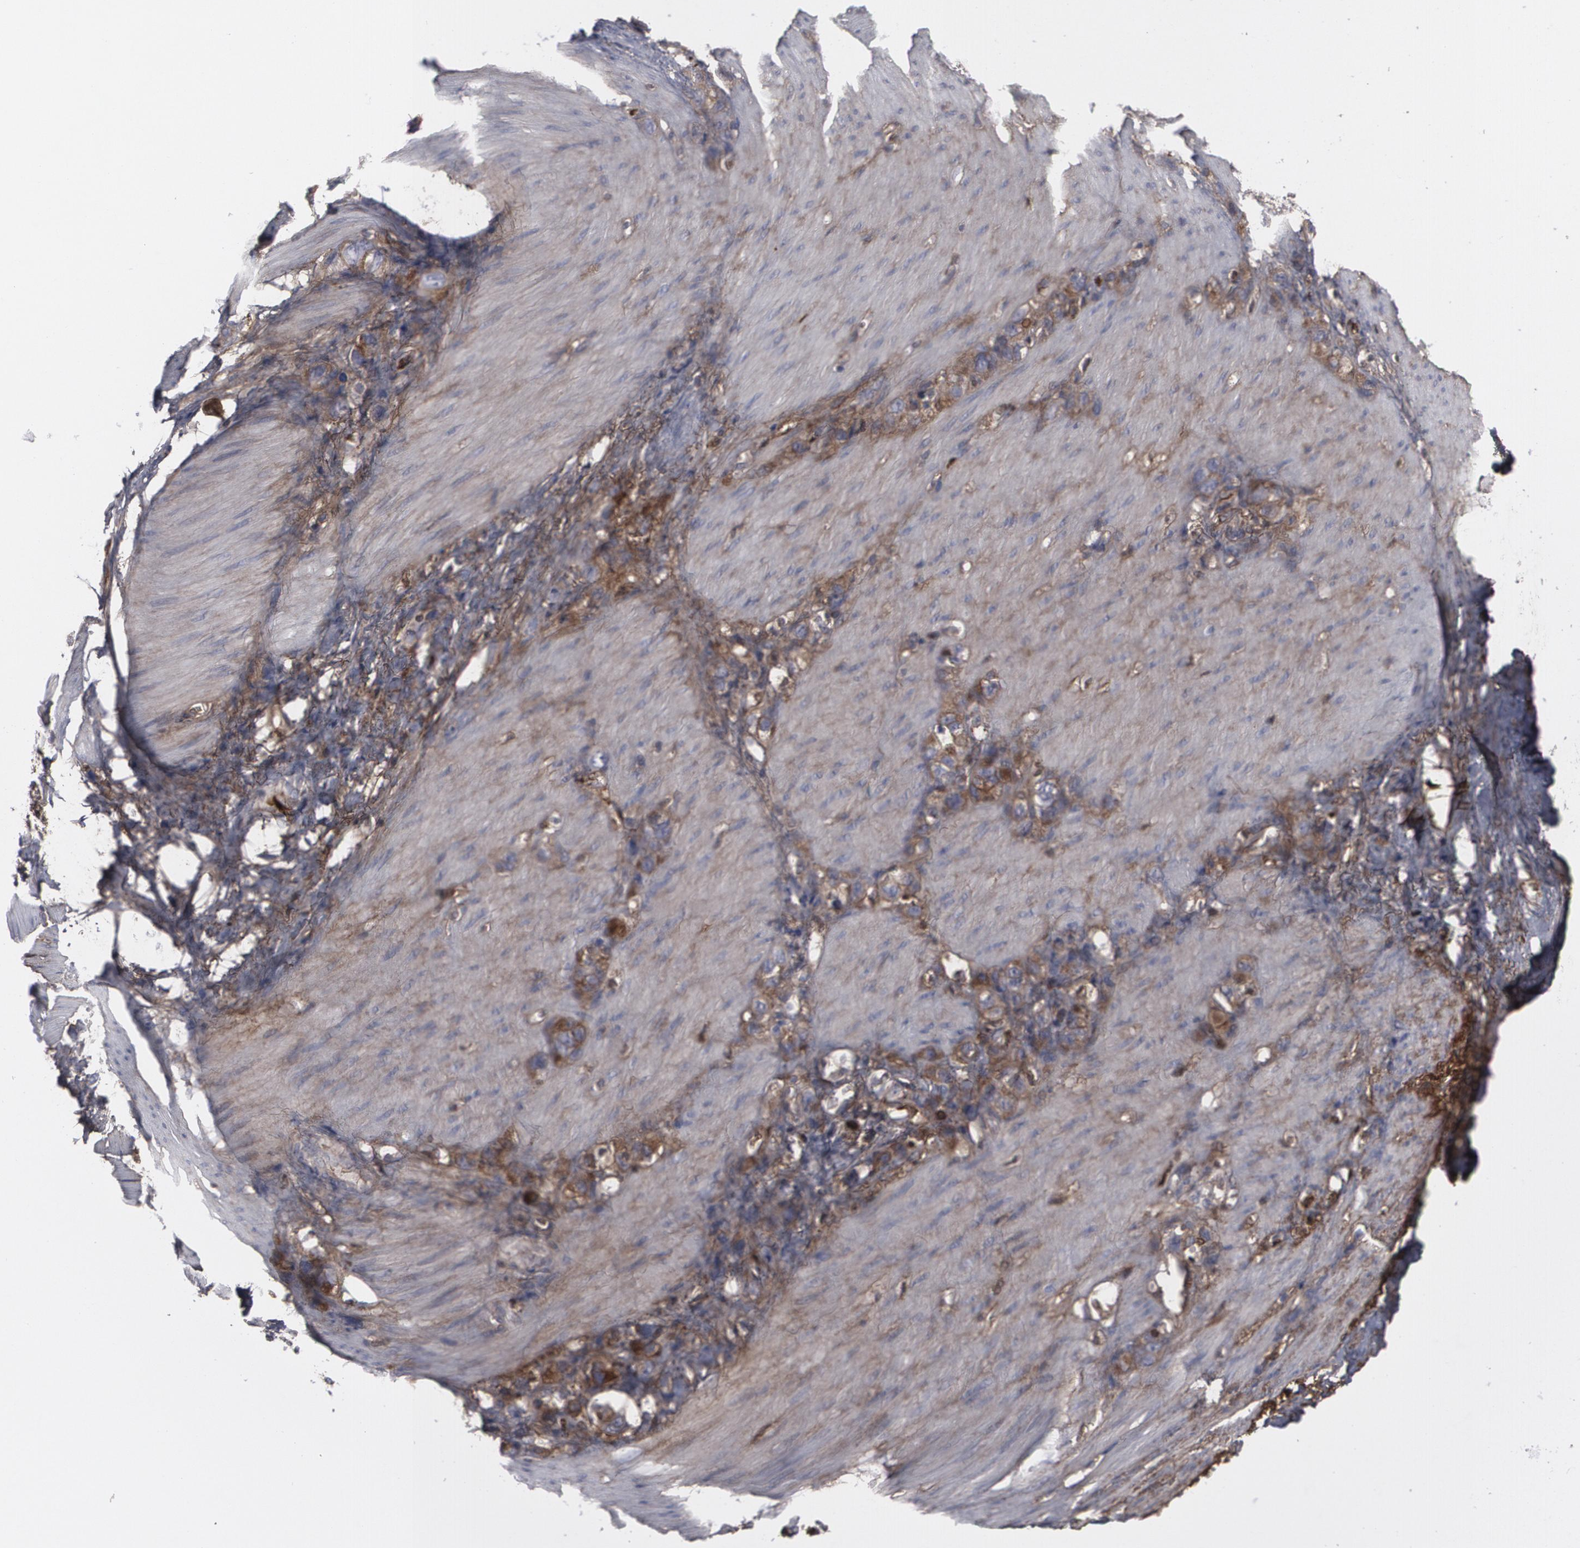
{"staining": {"intensity": "weak", "quantity": "25%-75%", "location": "cytoplasmic/membranous"}, "tissue": "stomach cancer", "cell_type": "Tumor cells", "image_type": "cancer", "snomed": [{"axis": "morphology", "description": "Normal tissue, NOS"}, {"axis": "morphology", "description": "Adenocarcinoma, NOS"}, {"axis": "morphology", "description": "Adenocarcinoma, High grade"}, {"axis": "topography", "description": "Stomach, upper"}, {"axis": "topography", "description": "Stomach"}], "caption": "Immunohistochemistry (IHC) staining of stomach adenocarcinoma (high-grade), which exhibits low levels of weak cytoplasmic/membranous expression in approximately 25%-75% of tumor cells indicating weak cytoplasmic/membranous protein expression. The staining was performed using DAB (brown) for protein detection and nuclei were counterstained in hematoxylin (blue).", "gene": "LRG1", "patient": {"sex": "female", "age": 65}}